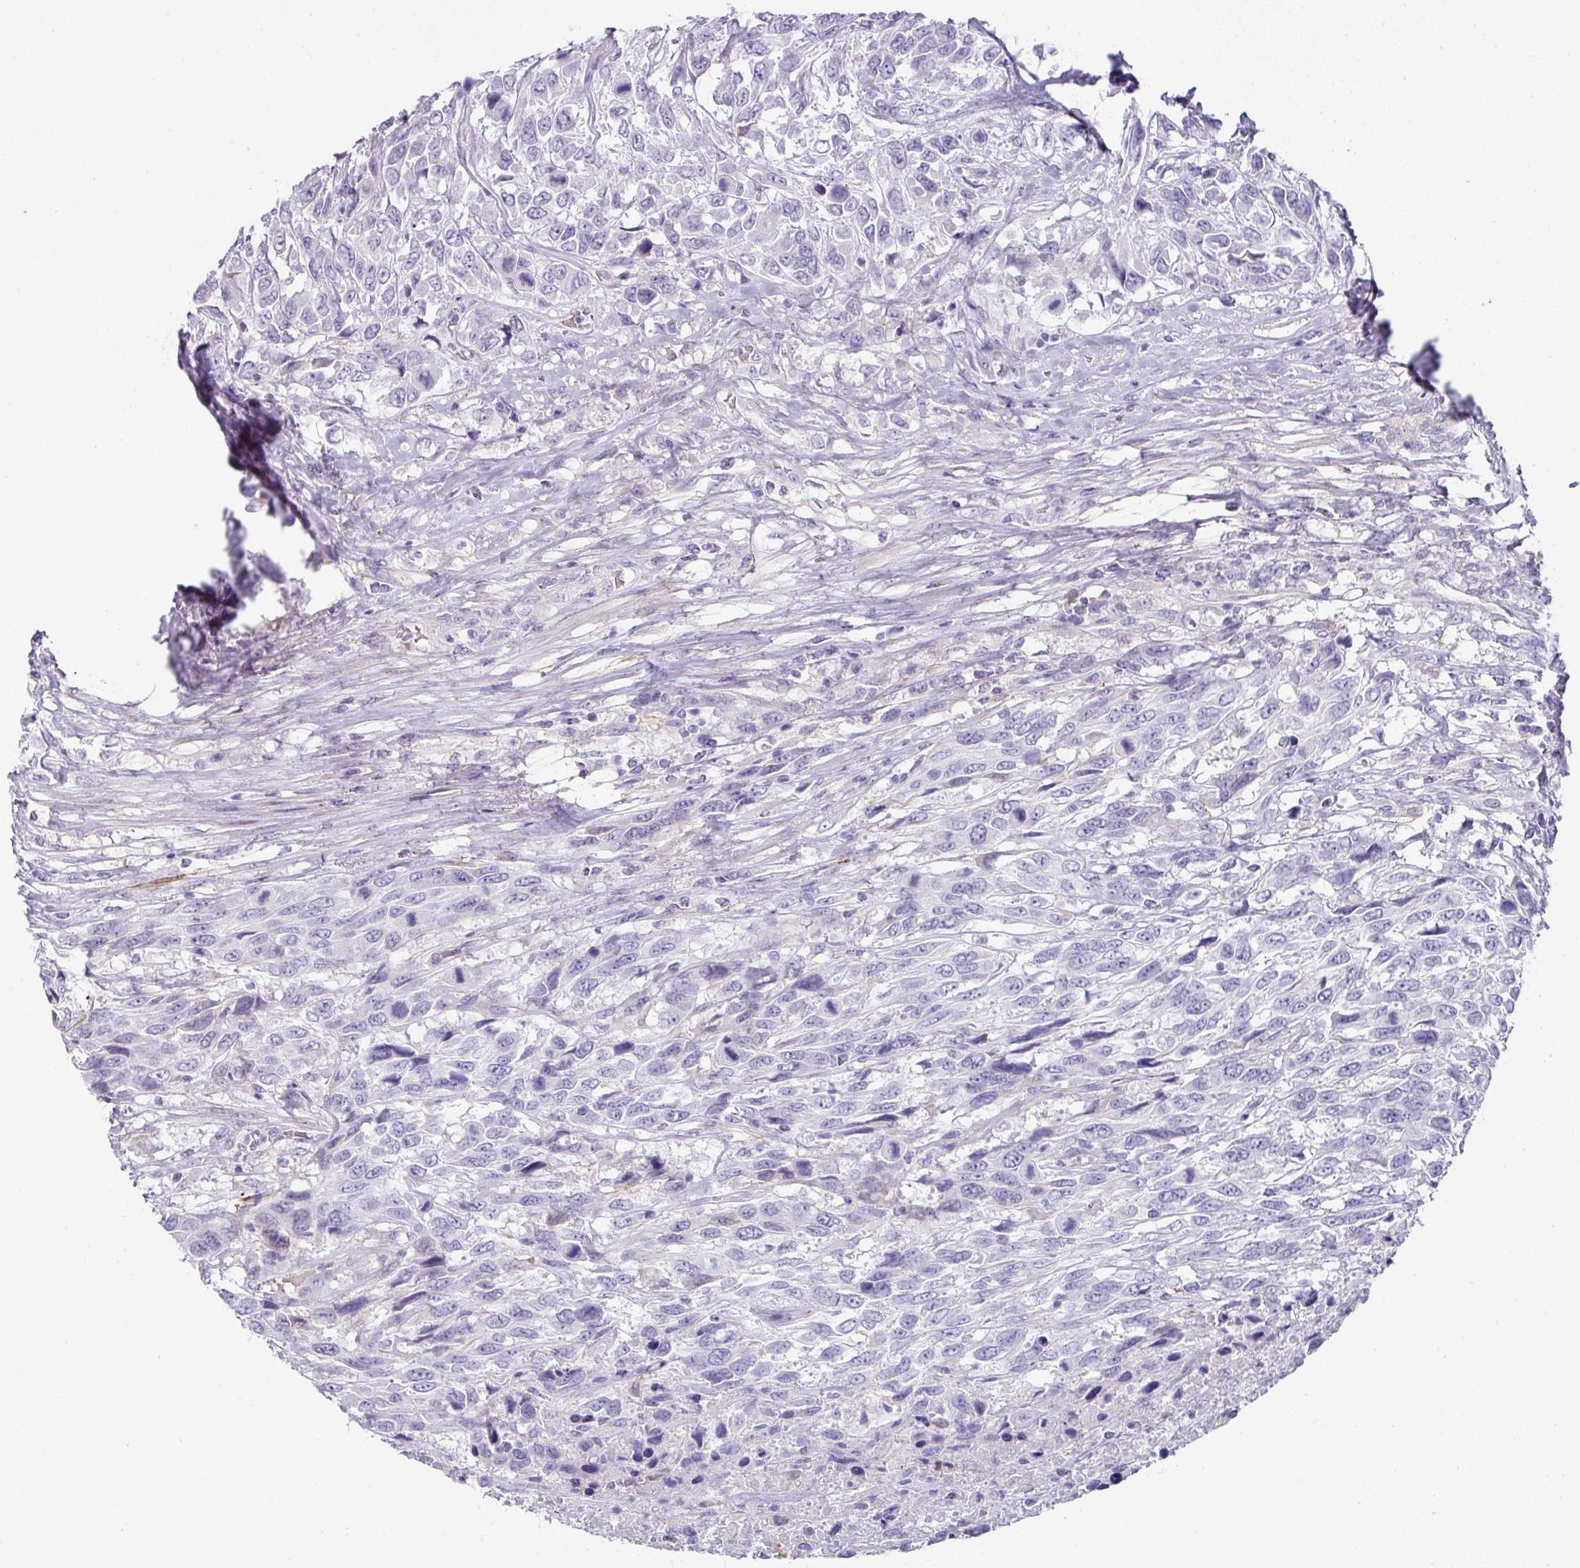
{"staining": {"intensity": "negative", "quantity": "none", "location": "none"}, "tissue": "urothelial cancer", "cell_type": "Tumor cells", "image_type": "cancer", "snomed": [{"axis": "morphology", "description": "Urothelial carcinoma, High grade"}, {"axis": "topography", "description": "Urinary bladder"}], "caption": "Protein analysis of urothelial carcinoma (high-grade) reveals no significant staining in tumor cells. Nuclei are stained in blue.", "gene": "OR52N1", "patient": {"sex": "female", "age": 70}}